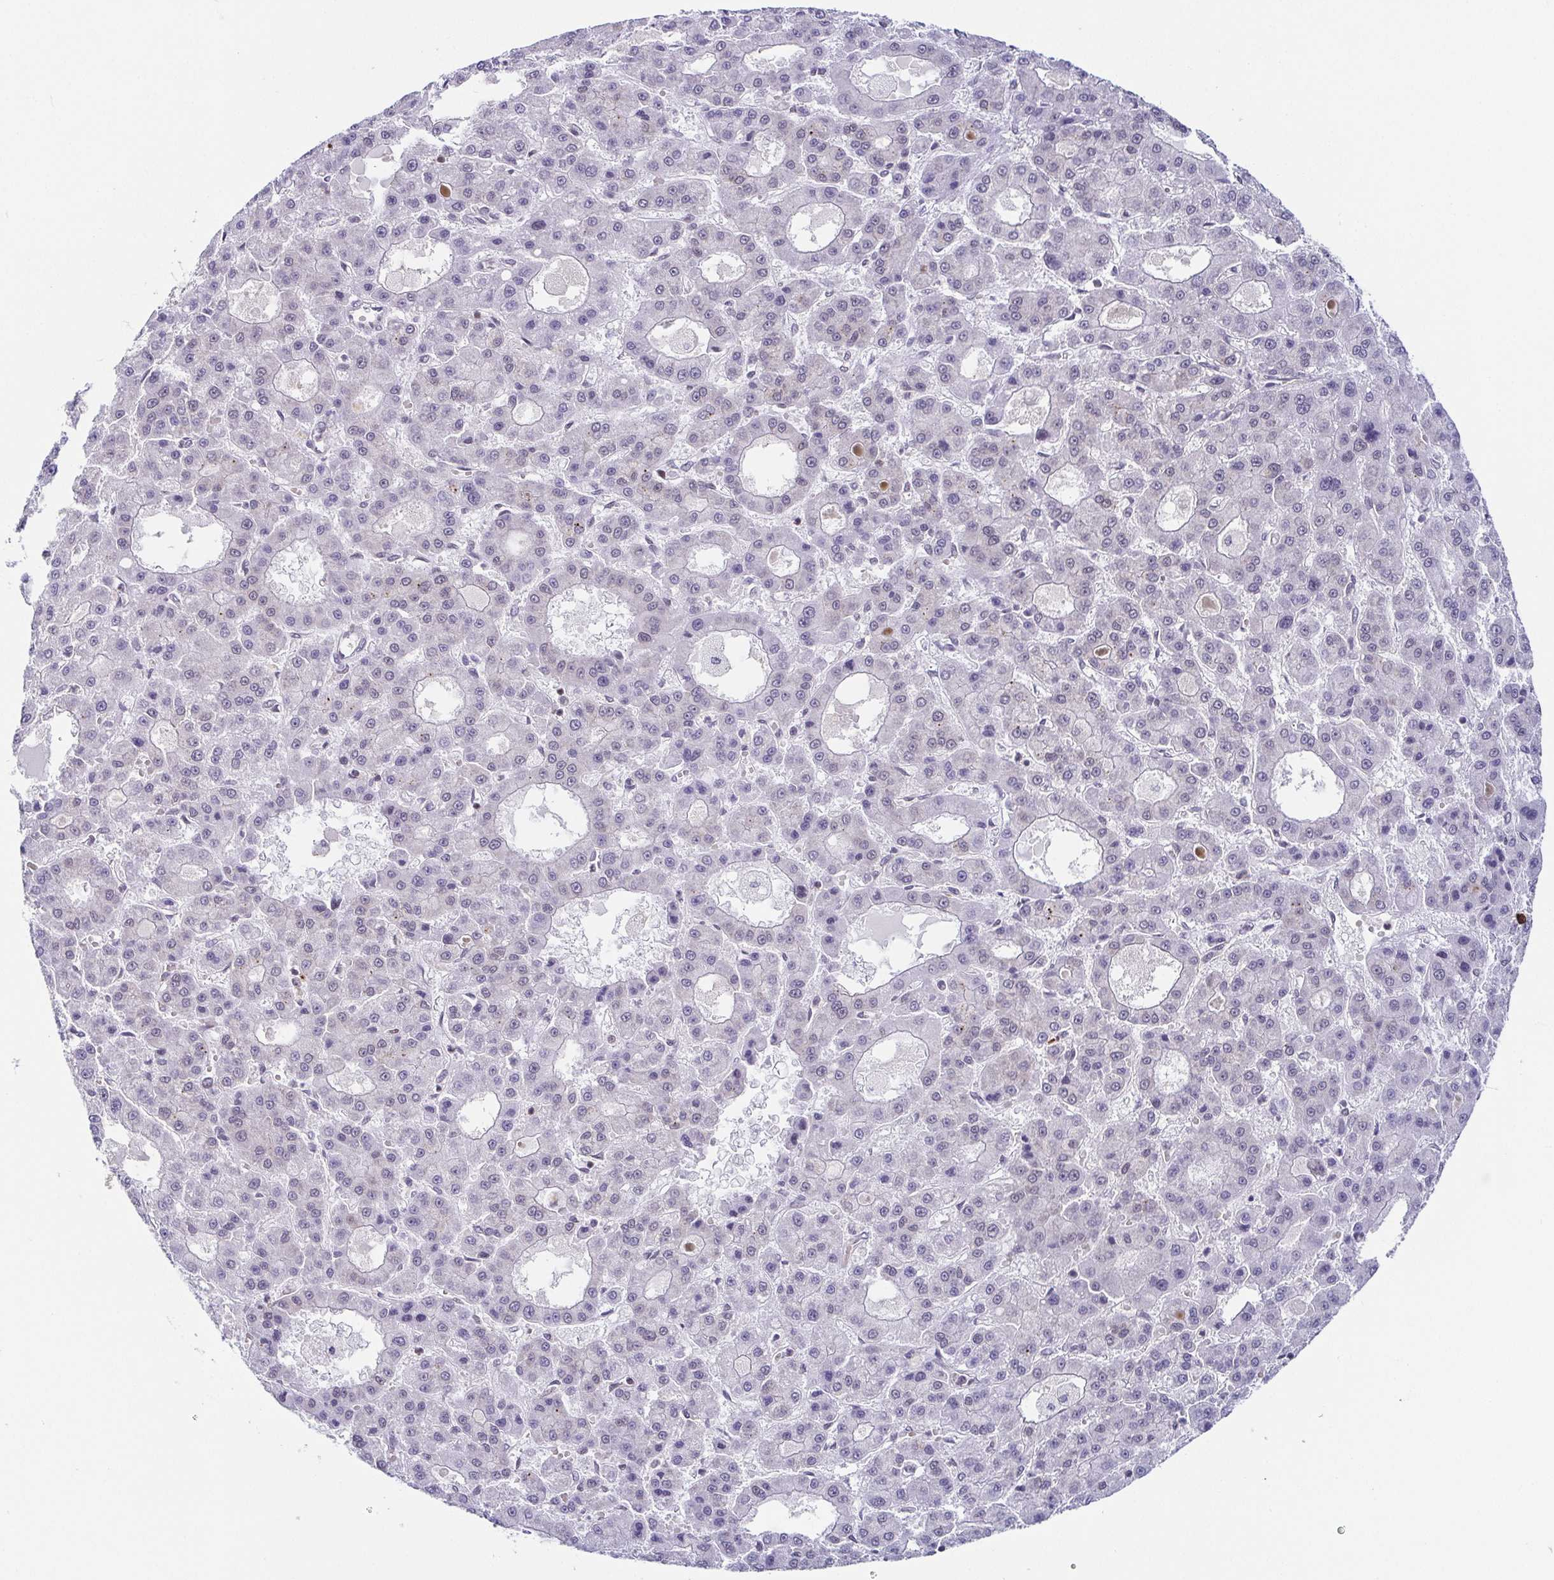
{"staining": {"intensity": "negative", "quantity": "none", "location": "none"}, "tissue": "liver cancer", "cell_type": "Tumor cells", "image_type": "cancer", "snomed": [{"axis": "morphology", "description": "Carcinoma, Hepatocellular, NOS"}, {"axis": "topography", "description": "Liver"}], "caption": "Liver cancer (hepatocellular carcinoma) was stained to show a protein in brown. There is no significant expression in tumor cells. (Brightfield microscopy of DAB IHC at high magnification).", "gene": "EWSR1", "patient": {"sex": "male", "age": 70}}